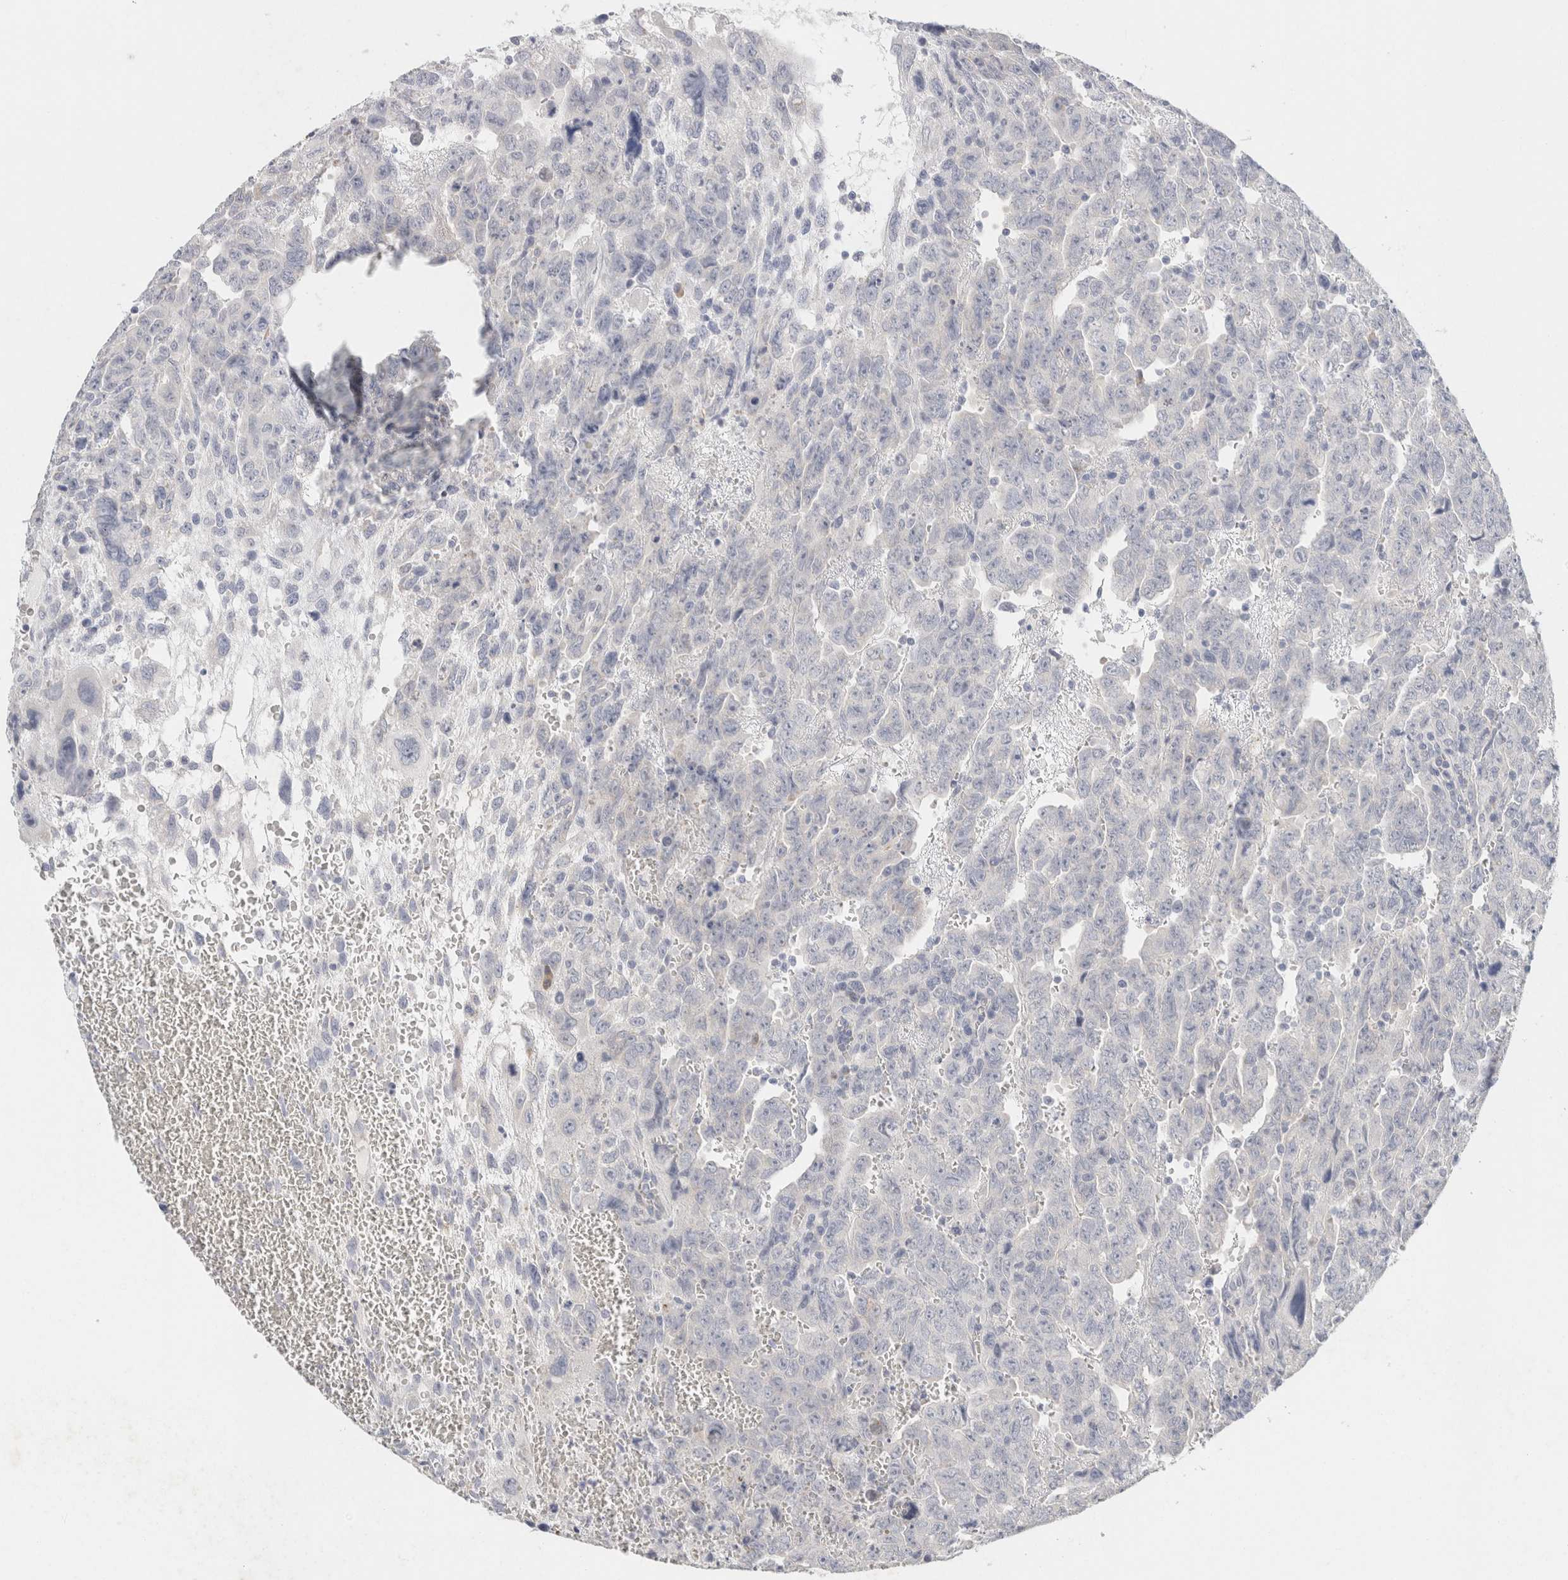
{"staining": {"intensity": "negative", "quantity": "none", "location": "none"}, "tissue": "testis cancer", "cell_type": "Tumor cells", "image_type": "cancer", "snomed": [{"axis": "morphology", "description": "Carcinoma, Embryonal, NOS"}, {"axis": "topography", "description": "Testis"}], "caption": "Immunohistochemistry photomicrograph of neoplastic tissue: human testis cancer (embryonal carcinoma) stained with DAB displays no significant protein positivity in tumor cells. (DAB (3,3'-diaminobenzidine) immunohistochemistry, high magnification).", "gene": "NEFM", "patient": {"sex": "male", "age": 28}}